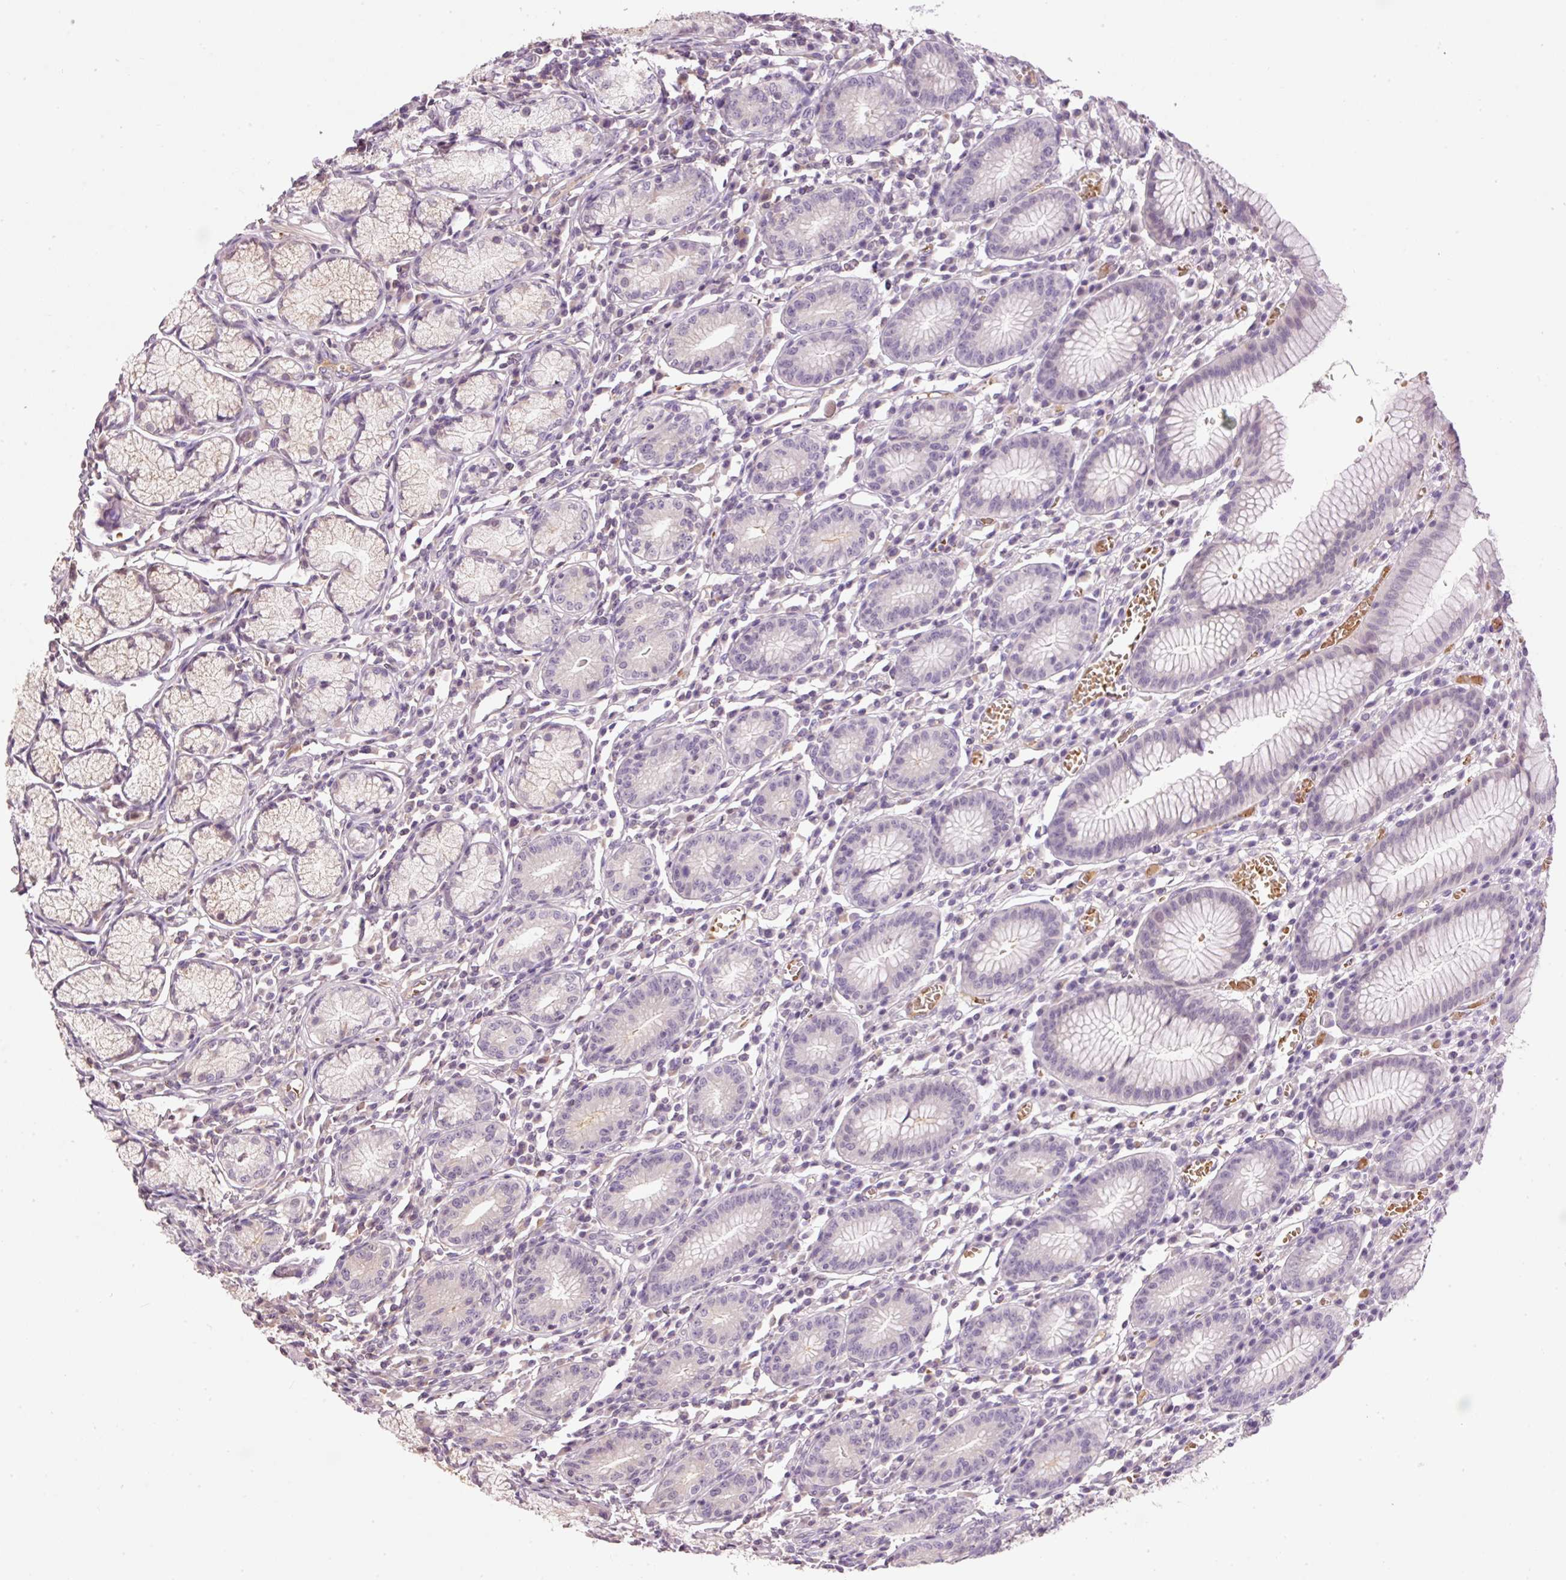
{"staining": {"intensity": "moderate", "quantity": "<25%", "location": "cytoplasmic/membranous,nuclear"}, "tissue": "stomach", "cell_type": "Glandular cells", "image_type": "normal", "snomed": [{"axis": "morphology", "description": "Normal tissue, NOS"}, {"axis": "topography", "description": "Stomach"}], "caption": "Moderate cytoplasmic/membranous,nuclear protein positivity is seen in approximately <25% of glandular cells in stomach.", "gene": "CMTM8", "patient": {"sex": "male", "age": 55}}